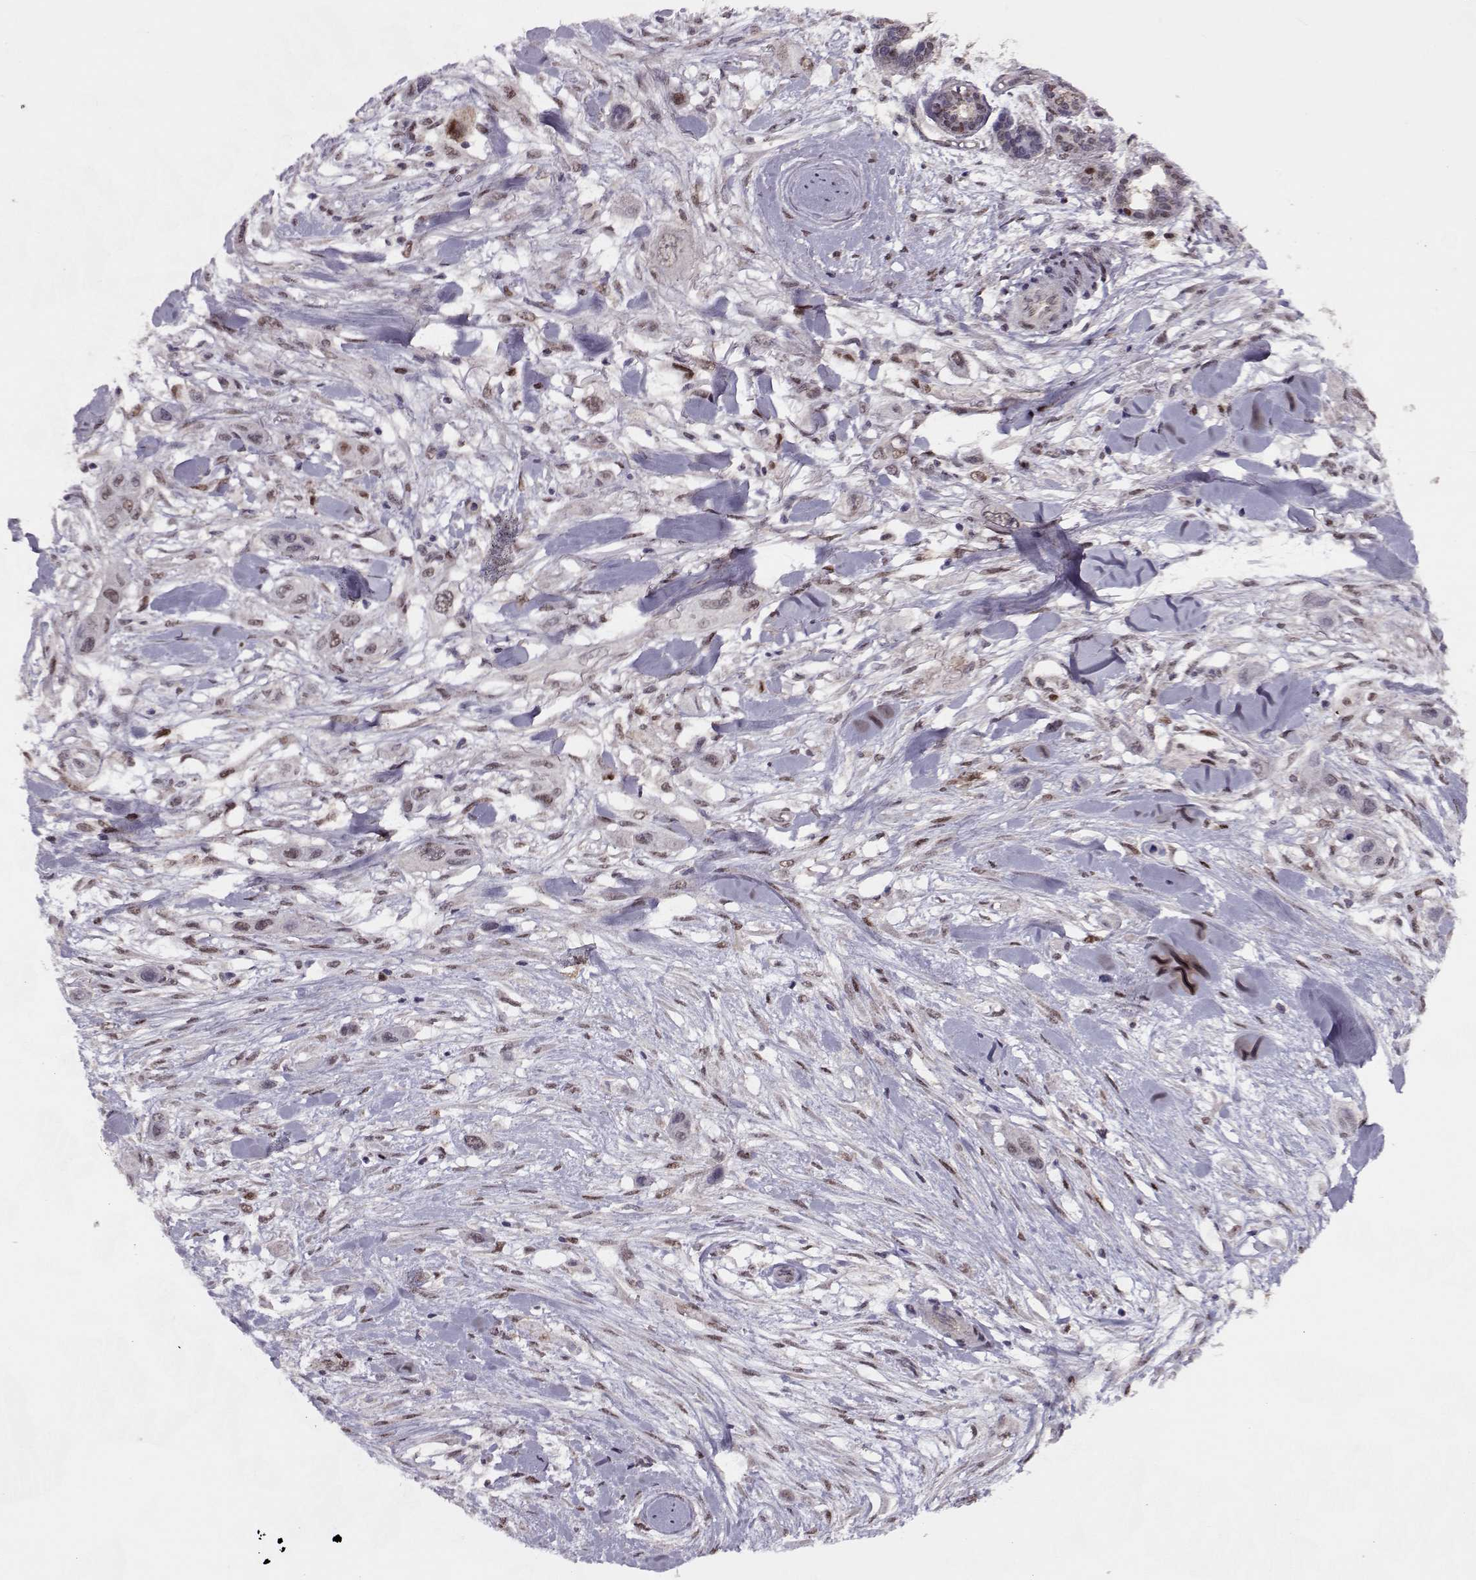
{"staining": {"intensity": "moderate", "quantity": "<25%", "location": "nuclear"}, "tissue": "skin cancer", "cell_type": "Tumor cells", "image_type": "cancer", "snomed": [{"axis": "morphology", "description": "Squamous cell carcinoma, NOS"}, {"axis": "topography", "description": "Skin"}], "caption": "Protein analysis of skin squamous cell carcinoma tissue demonstrates moderate nuclear staining in approximately <25% of tumor cells. (DAB (3,3'-diaminobenzidine) IHC with brightfield microscopy, high magnification).", "gene": "CDK4", "patient": {"sex": "male", "age": 79}}